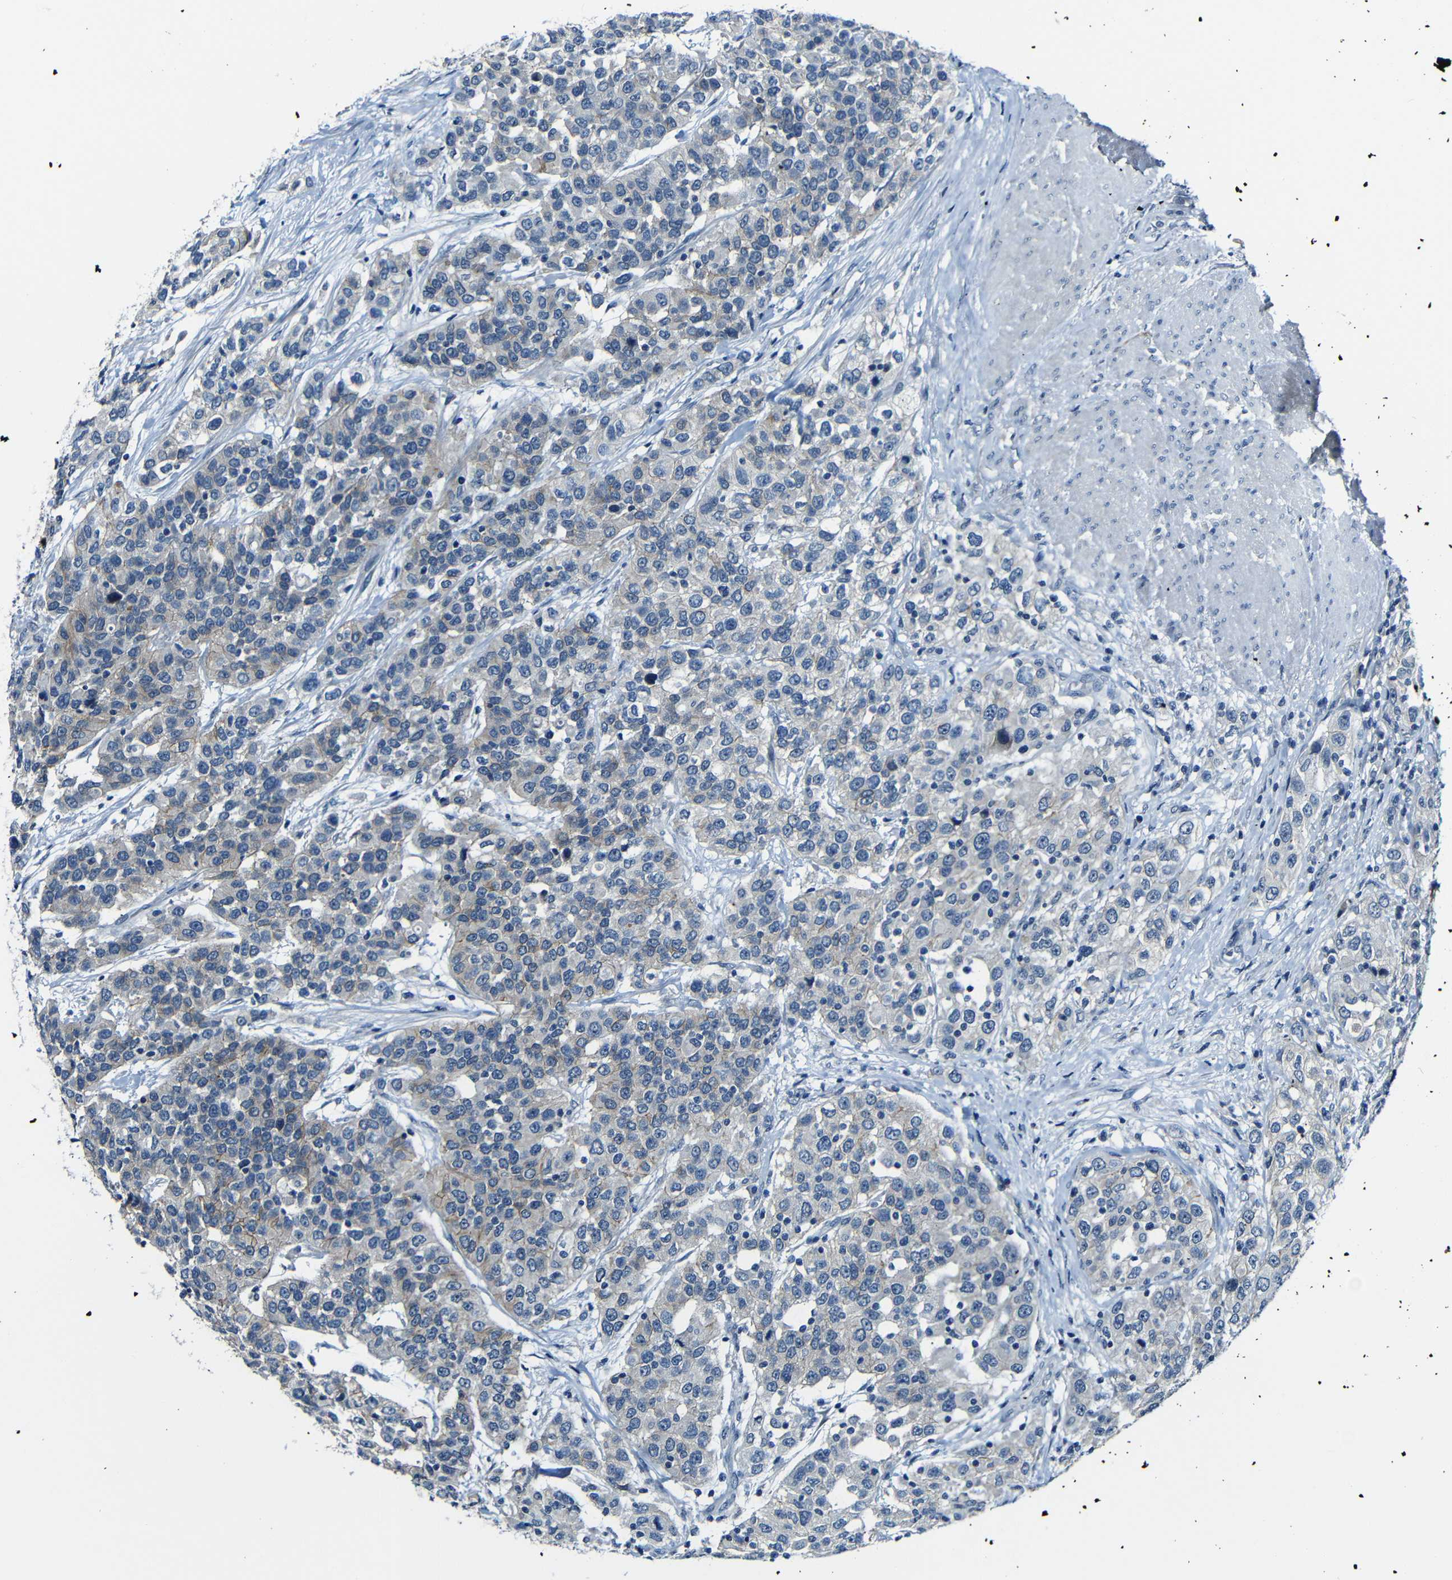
{"staining": {"intensity": "weak", "quantity": "25%-75%", "location": "cytoplasmic/membranous"}, "tissue": "urothelial cancer", "cell_type": "Tumor cells", "image_type": "cancer", "snomed": [{"axis": "morphology", "description": "Urothelial carcinoma, High grade"}, {"axis": "topography", "description": "Urinary bladder"}], "caption": "Urothelial cancer stained for a protein demonstrates weak cytoplasmic/membranous positivity in tumor cells. The staining was performed using DAB to visualize the protein expression in brown, while the nuclei were stained in blue with hematoxylin (Magnification: 20x).", "gene": "ANK3", "patient": {"sex": "female", "age": 80}}